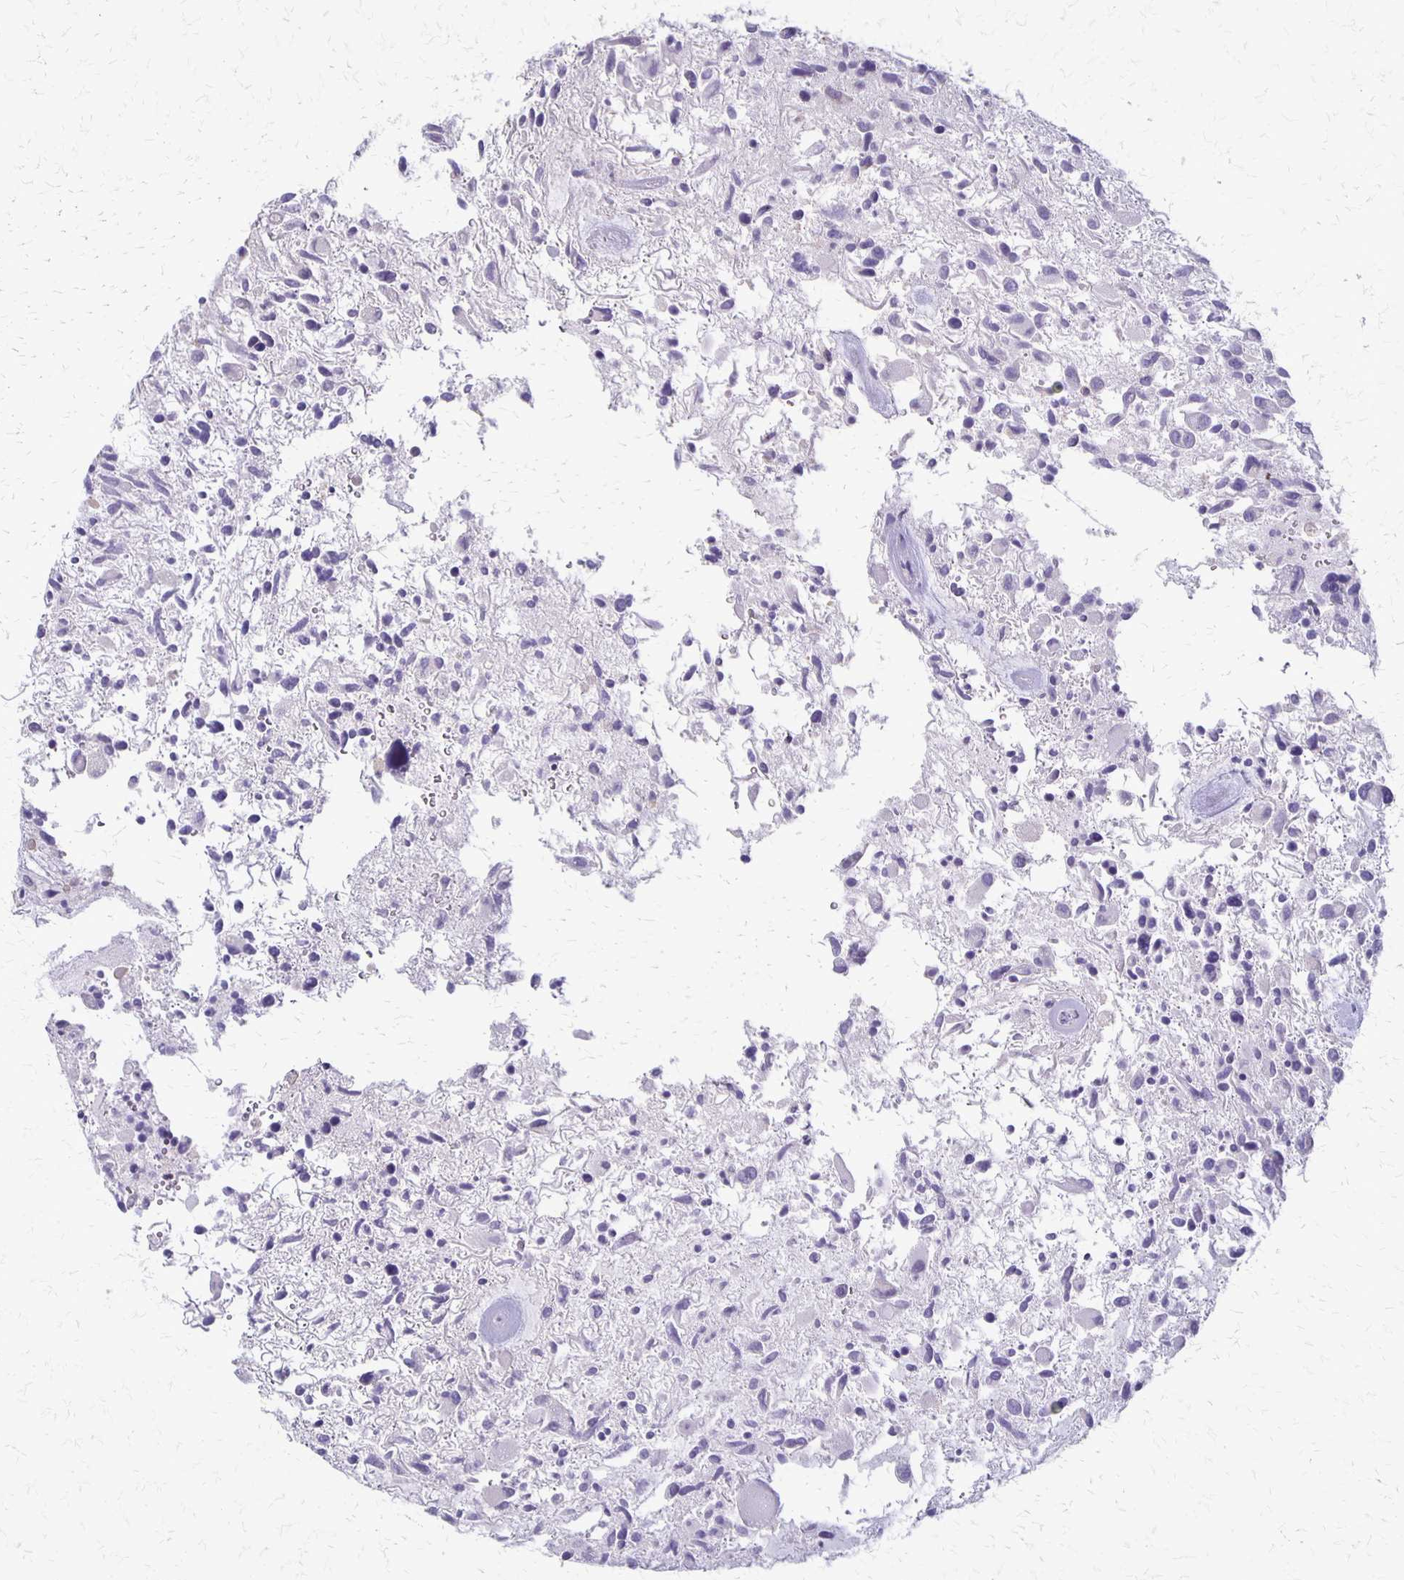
{"staining": {"intensity": "negative", "quantity": "none", "location": "none"}, "tissue": "glioma", "cell_type": "Tumor cells", "image_type": "cancer", "snomed": [{"axis": "morphology", "description": "Glioma, malignant, High grade"}, {"axis": "topography", "description": "Brain"}], "caption": "High-grade glioma (malignant) was stained to show a protein in brown. There is no significant staining in tumor cells.", "gene": "SEPTIN5", "patient": {"sex": "female", "age": 11}}